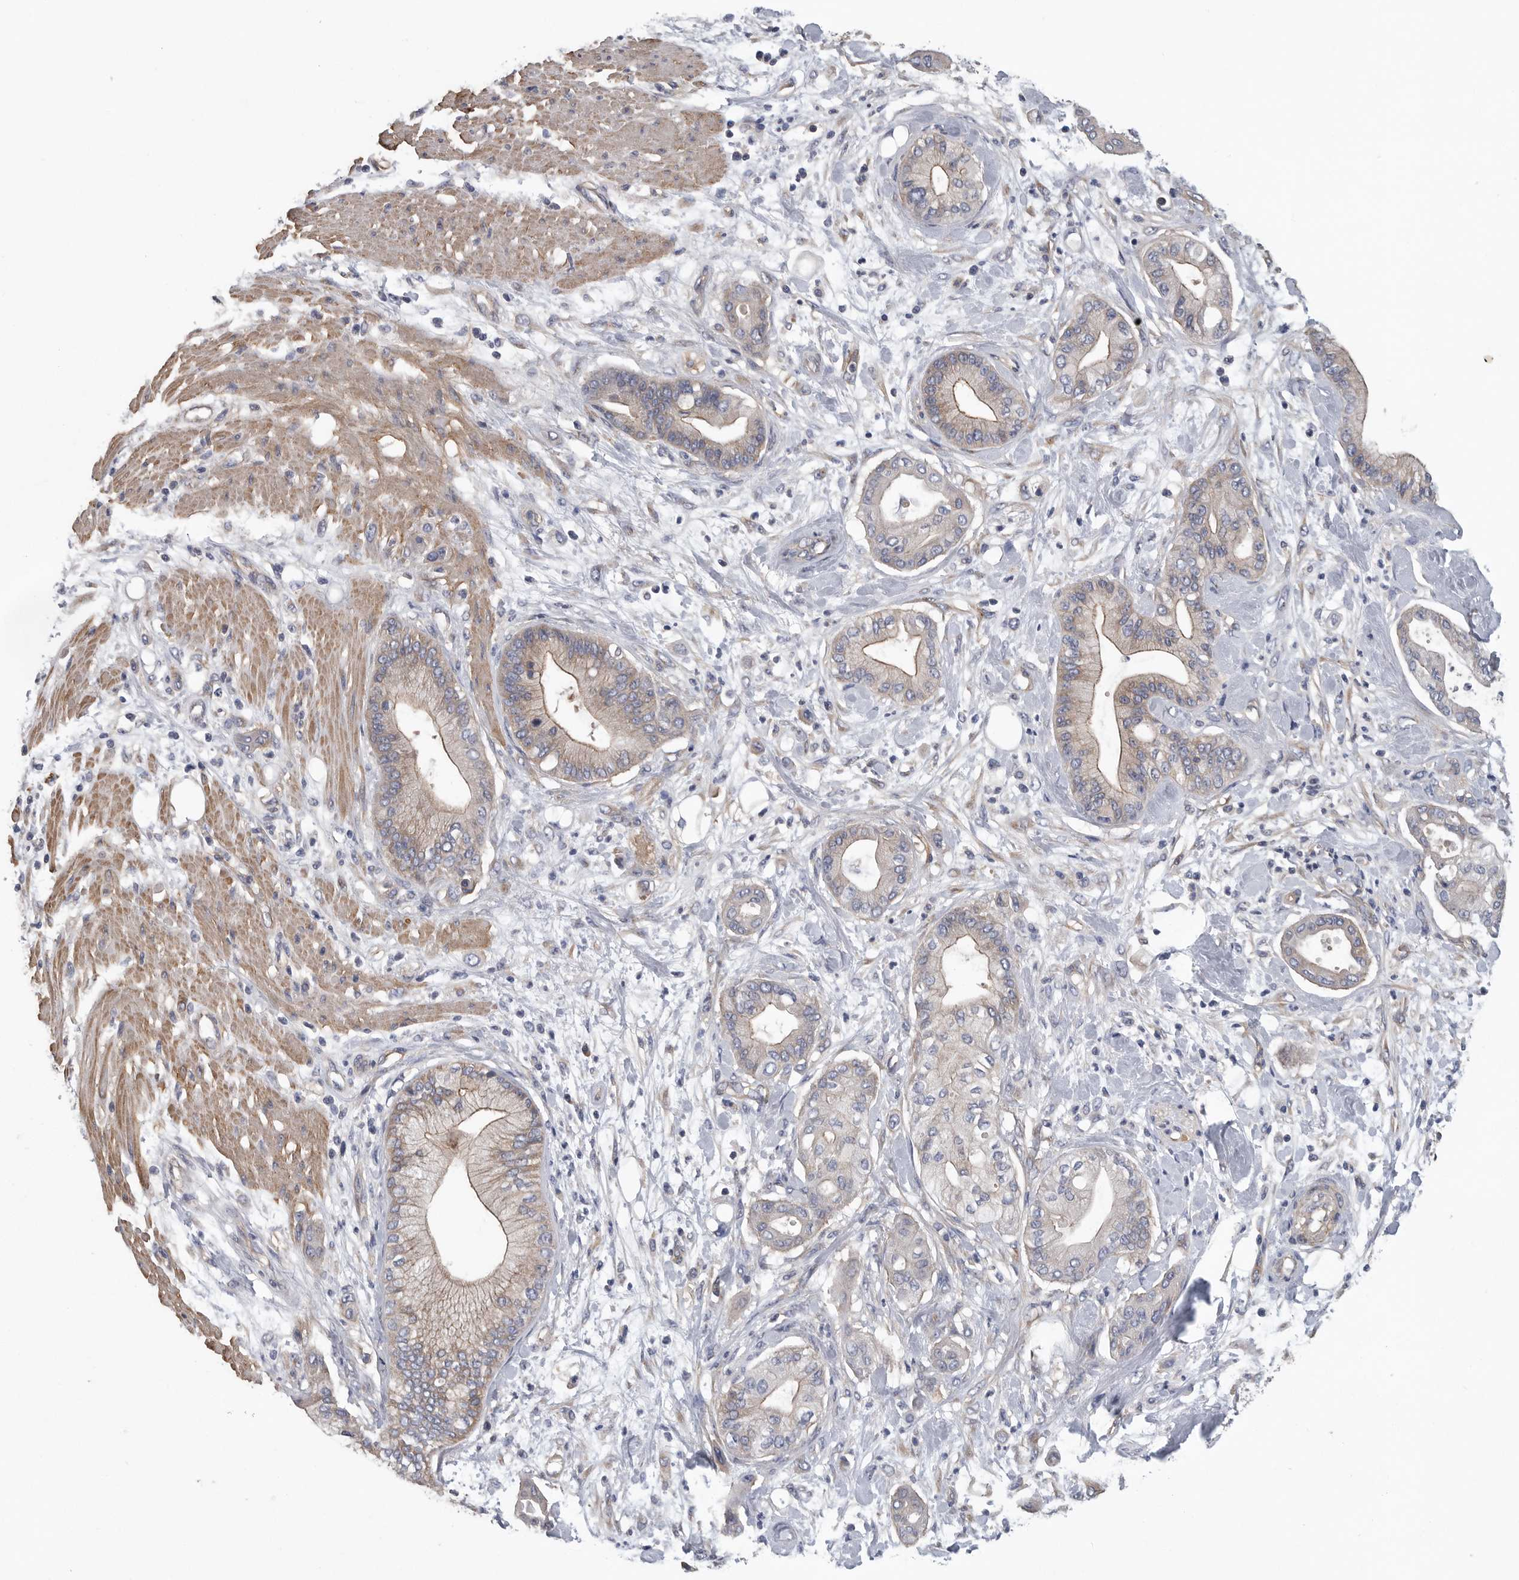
{"staining": {"intensity": "weak", "quantity": "25%-75%", "location": "cytoplasmic/membranous"}, "tissue": "pancreatic cancer", "cell_type": "Tumor cells", "image_type": "cancer", "snomed": [{"axis": "morphology", "description": "Adenocarcinoma, NOS"}, {"axis": "morphology", "description": "Adenocarcinoma, metastatic, NOS"}, {"axis": "topography", "description": "Lymph node"}, {"axis": "topography", "description": "Pancreas"}, {"axis": "topography", "description": "Duodenum"}], "caption": "Pancreatic adenocarcinoma tissue displays weak cytoplasmic/membranous staining in about 25%-75% of tumor cells, visualized by immunohistochemistry.", "gene": "OXR1", "patient": {"sex": "female", "age": 64}}